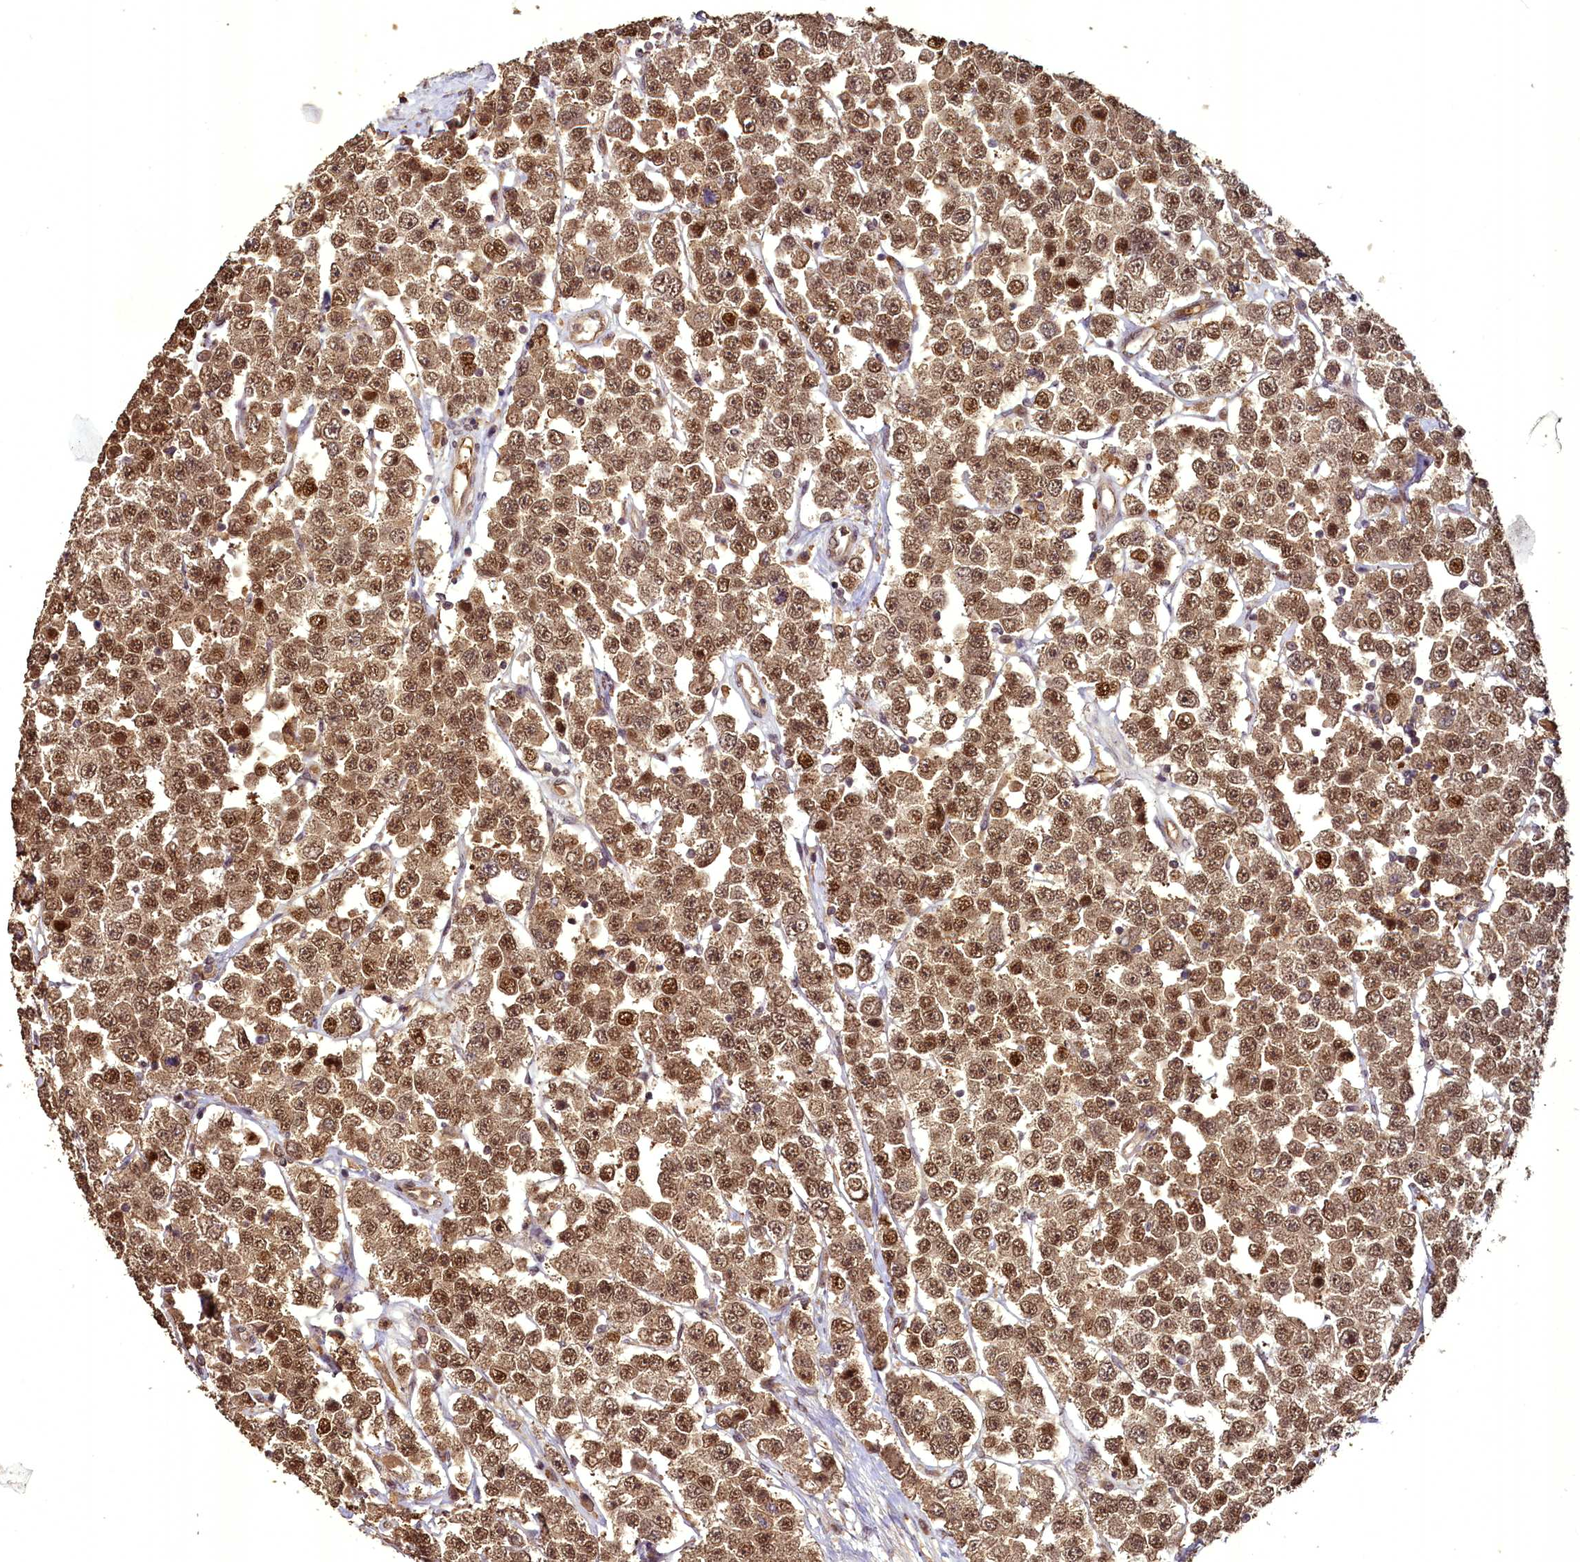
{"staining": {"intensity": "moderate", "quantity": ">75%", "location": "cytoplasmic/membranous,nuclear"}, "tissue": "testis cancer", "cell_type": "Tumor cells", "image_type": "cancer", "snomed": [{"axis": "morphology", "description": "Seminoma, NOS"}, {"axis": "topography", "description": "Testis"}], "caption": "This photomicrograph reveals testis seminoma stained with IHC to label a protein in brown. The cytoplasmic/membranous and nuclear of tumor cells show moderate positivity for the protein. Nuclei are counter-stained blue.", "gene": "VPS51", "patient": {"sex": "male", "age": 28}}